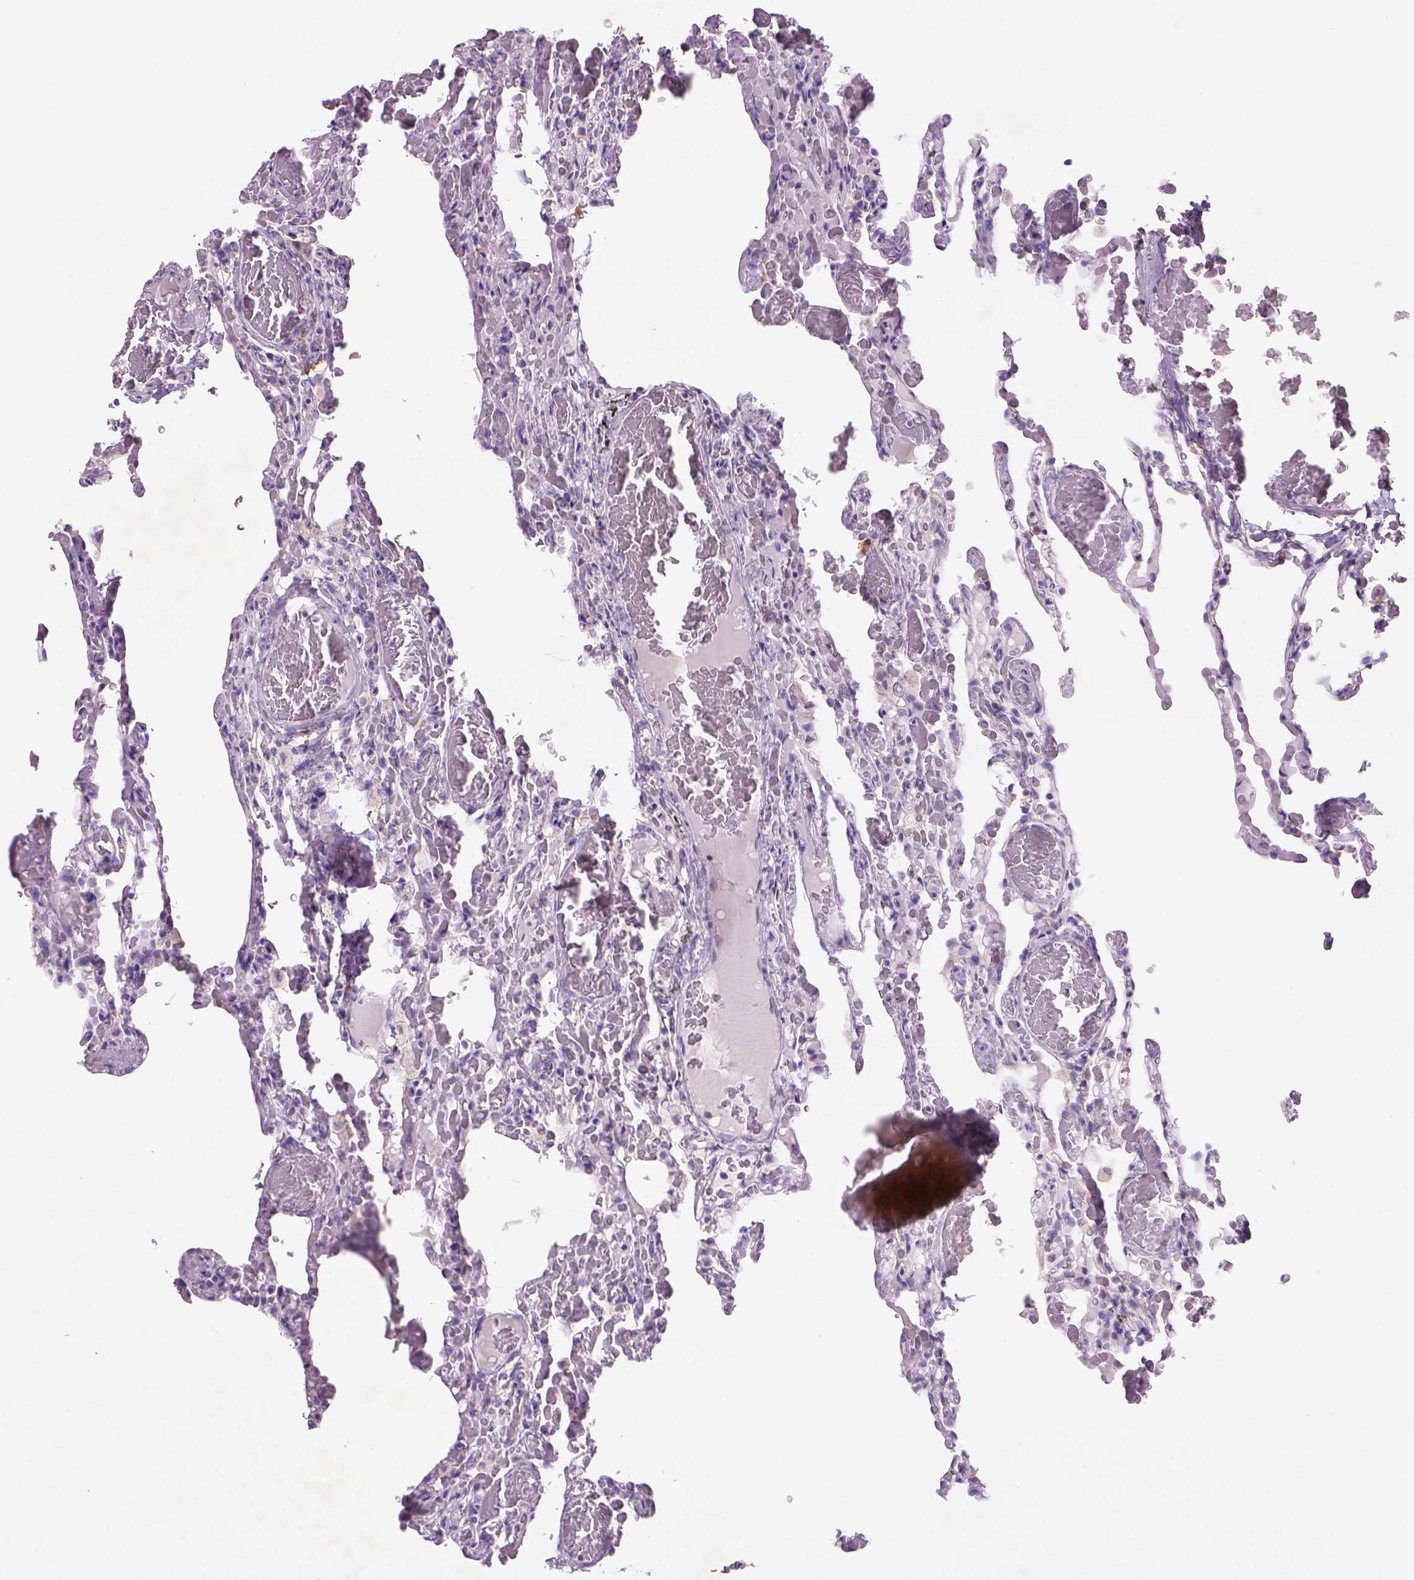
{"staining": {"intensity": "negative", "quantity": "none", "location": "none"}, "tissue": "lung", "cell_type": "Alveolar cells", "image_type": "normal", "snomed": [{"axis": "morphology", "description": "Normal tissue, NOS"}, {"axis": "topography", "description": "Lung"}], "caption": "The immunohistochemistry (IHC) image has no significant staining in alveolar cells of lung. Nuclei are stained in blue.", "gene": "NAALAD2", "patient": {"sex": "female", "age": 43}}